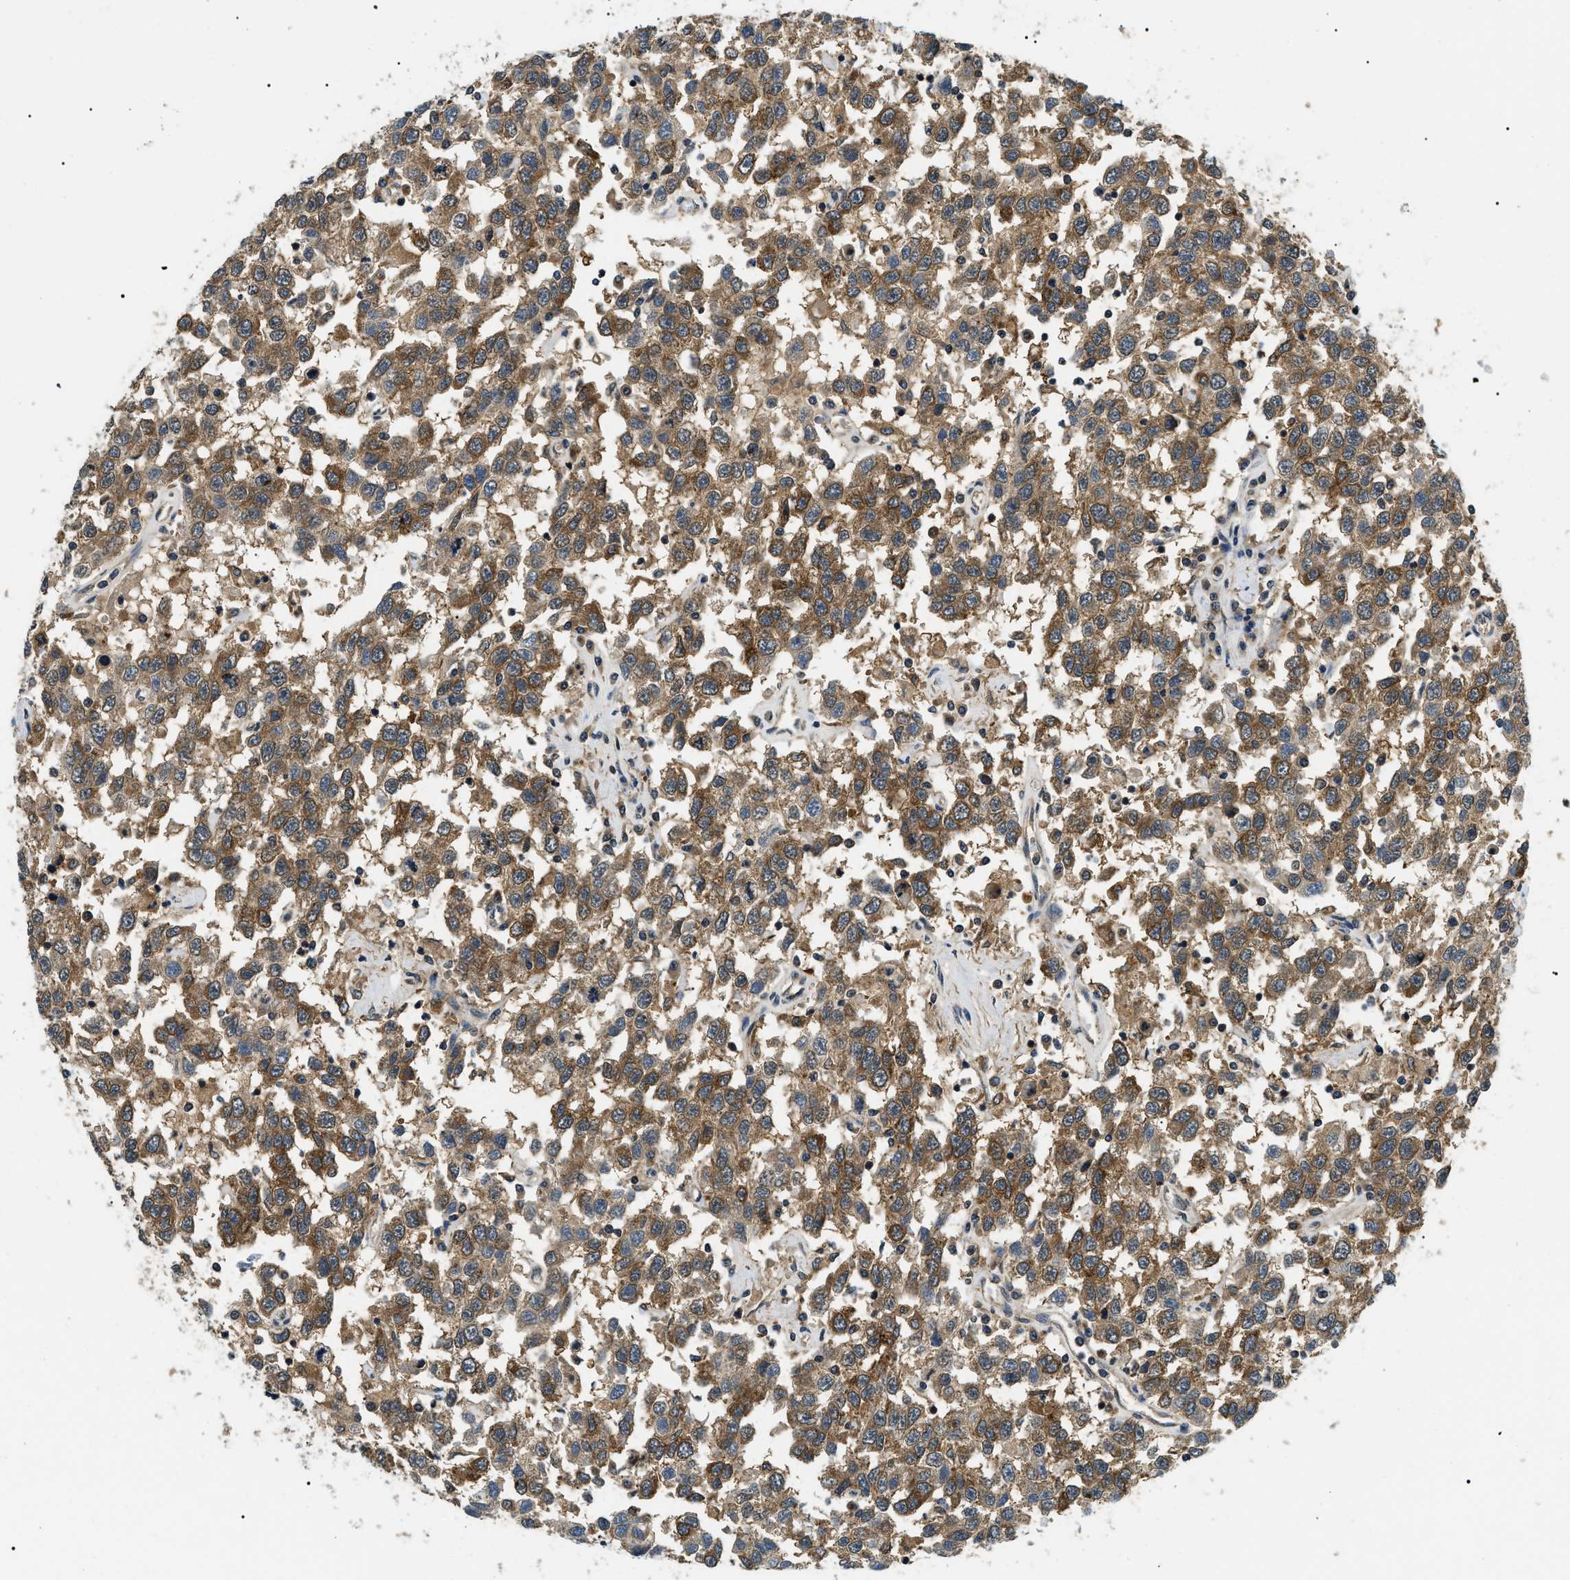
{"staining": {"intensity": "moderate", "quantity": ">75%", "location": "cytoplasmic/membranous"}, "tissue": "testis cancer", "cell_type": "Tumor cells", "image_type": "cancer", "snomed": [{"axis": "morphology", "description": "Seminoma, NOS"}, {"axis": "topography", "description": "Testis"}], "caption": "Seminoma (testis) was stained to show a protein in brown. There is medium levels of moderate cytoplasmic/membranous staining in about >75% of tumor cells. (IHC, brightfield microscopy, high magnification).", "gene": "ATP6AP1", "patient": {"sex": "male", "age": 41}}